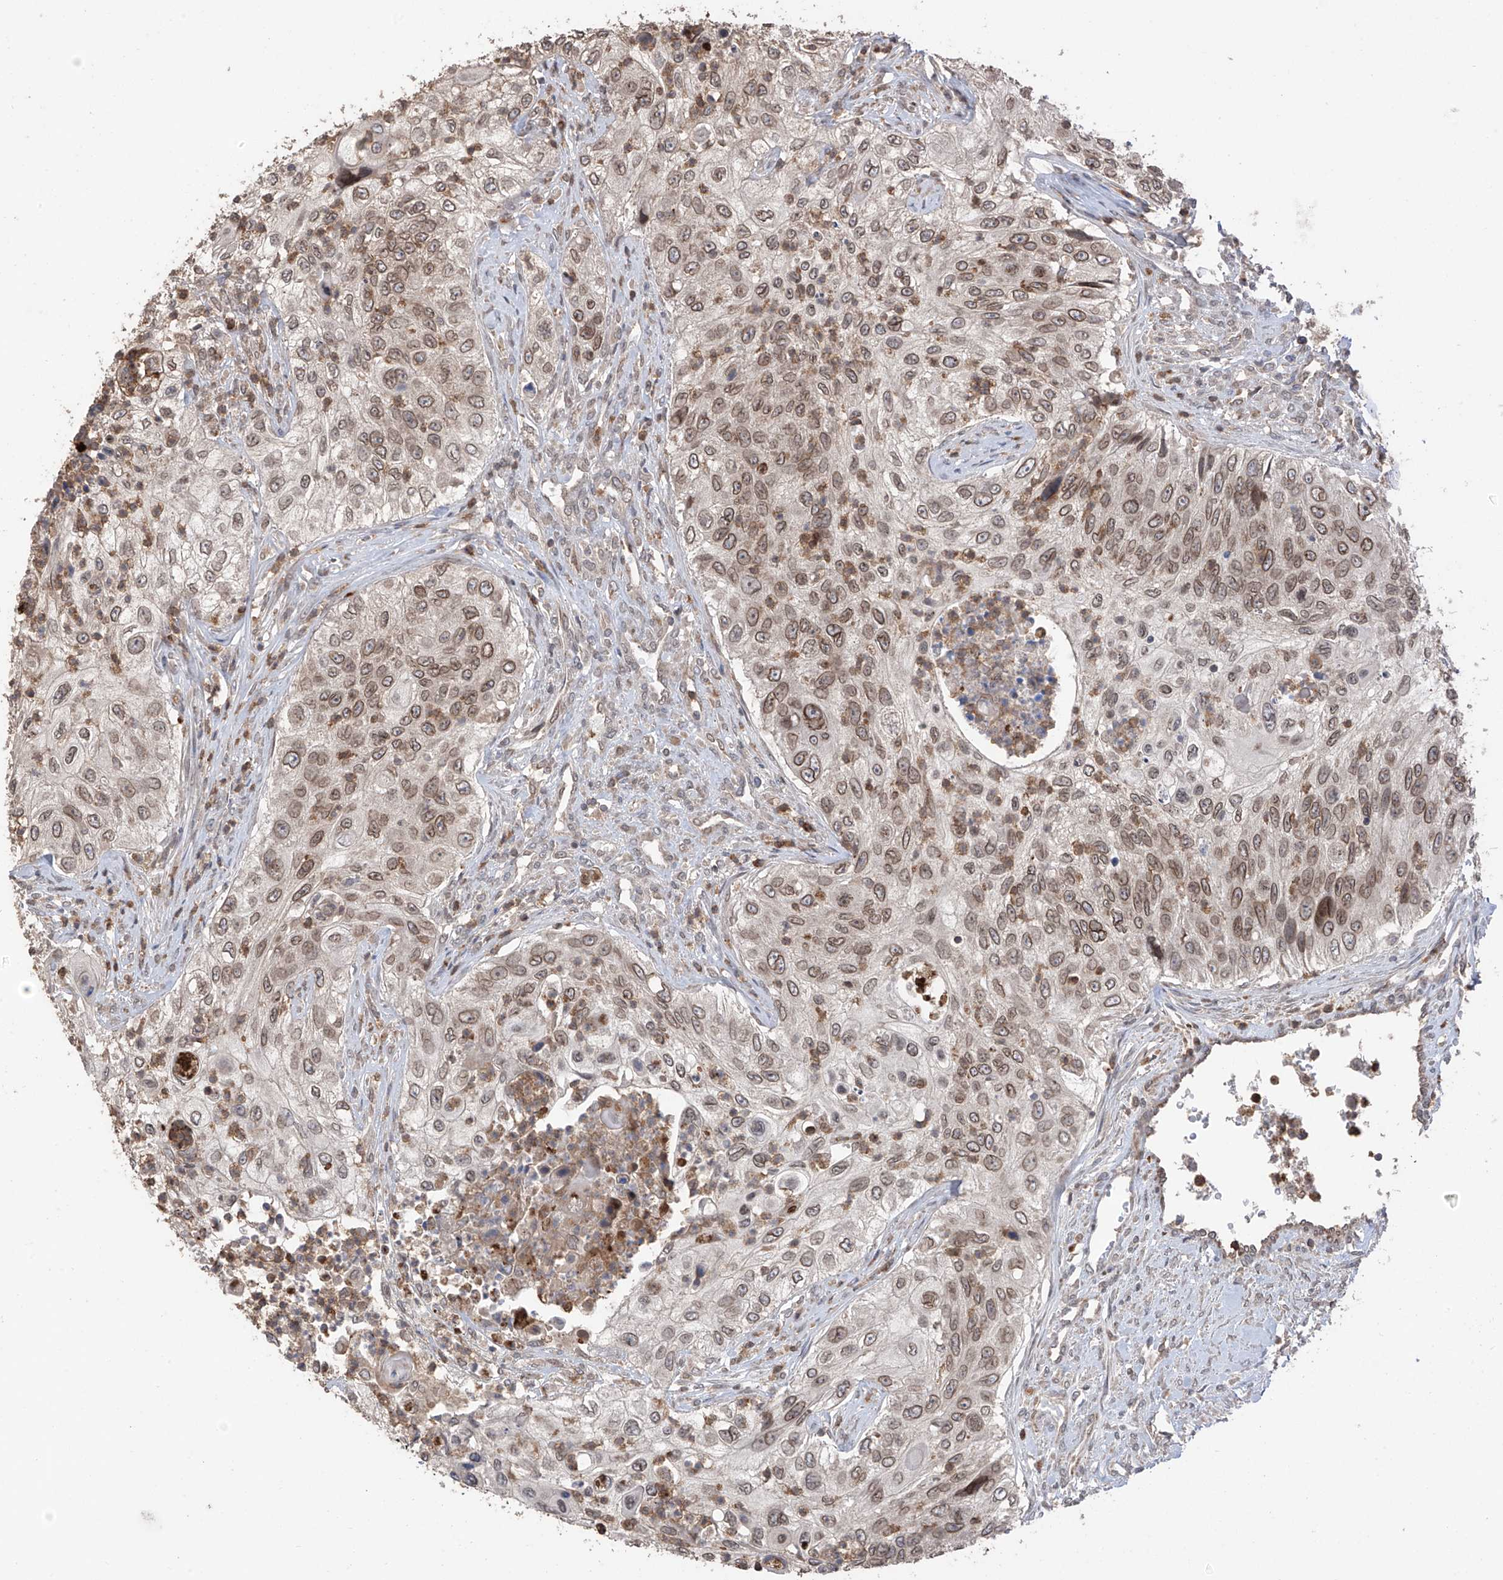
{"staining": {"intensity": "moderate", "quantity": ">75%", "location": "cytoplasmic/membranous,nuclear"}, "tissue": "urothelial cancer", "cell_type": "Tumor cells", "image_type": "cancer", "snomed": [{"axis": "morphology", "description": "Urothelial carcinoma, High grade"}, {"axis": "topography", "description": "Urinary bladder"}], "caption": "Immunohistochemistry (IHC) of human urothelial cancer shows medium levels of moderate cytoplasmic/membranous and nuclear expression in about >75% of tumor cells.", "gene": "AHCTF1", "patient": {"sex": "female", "age": 60}}